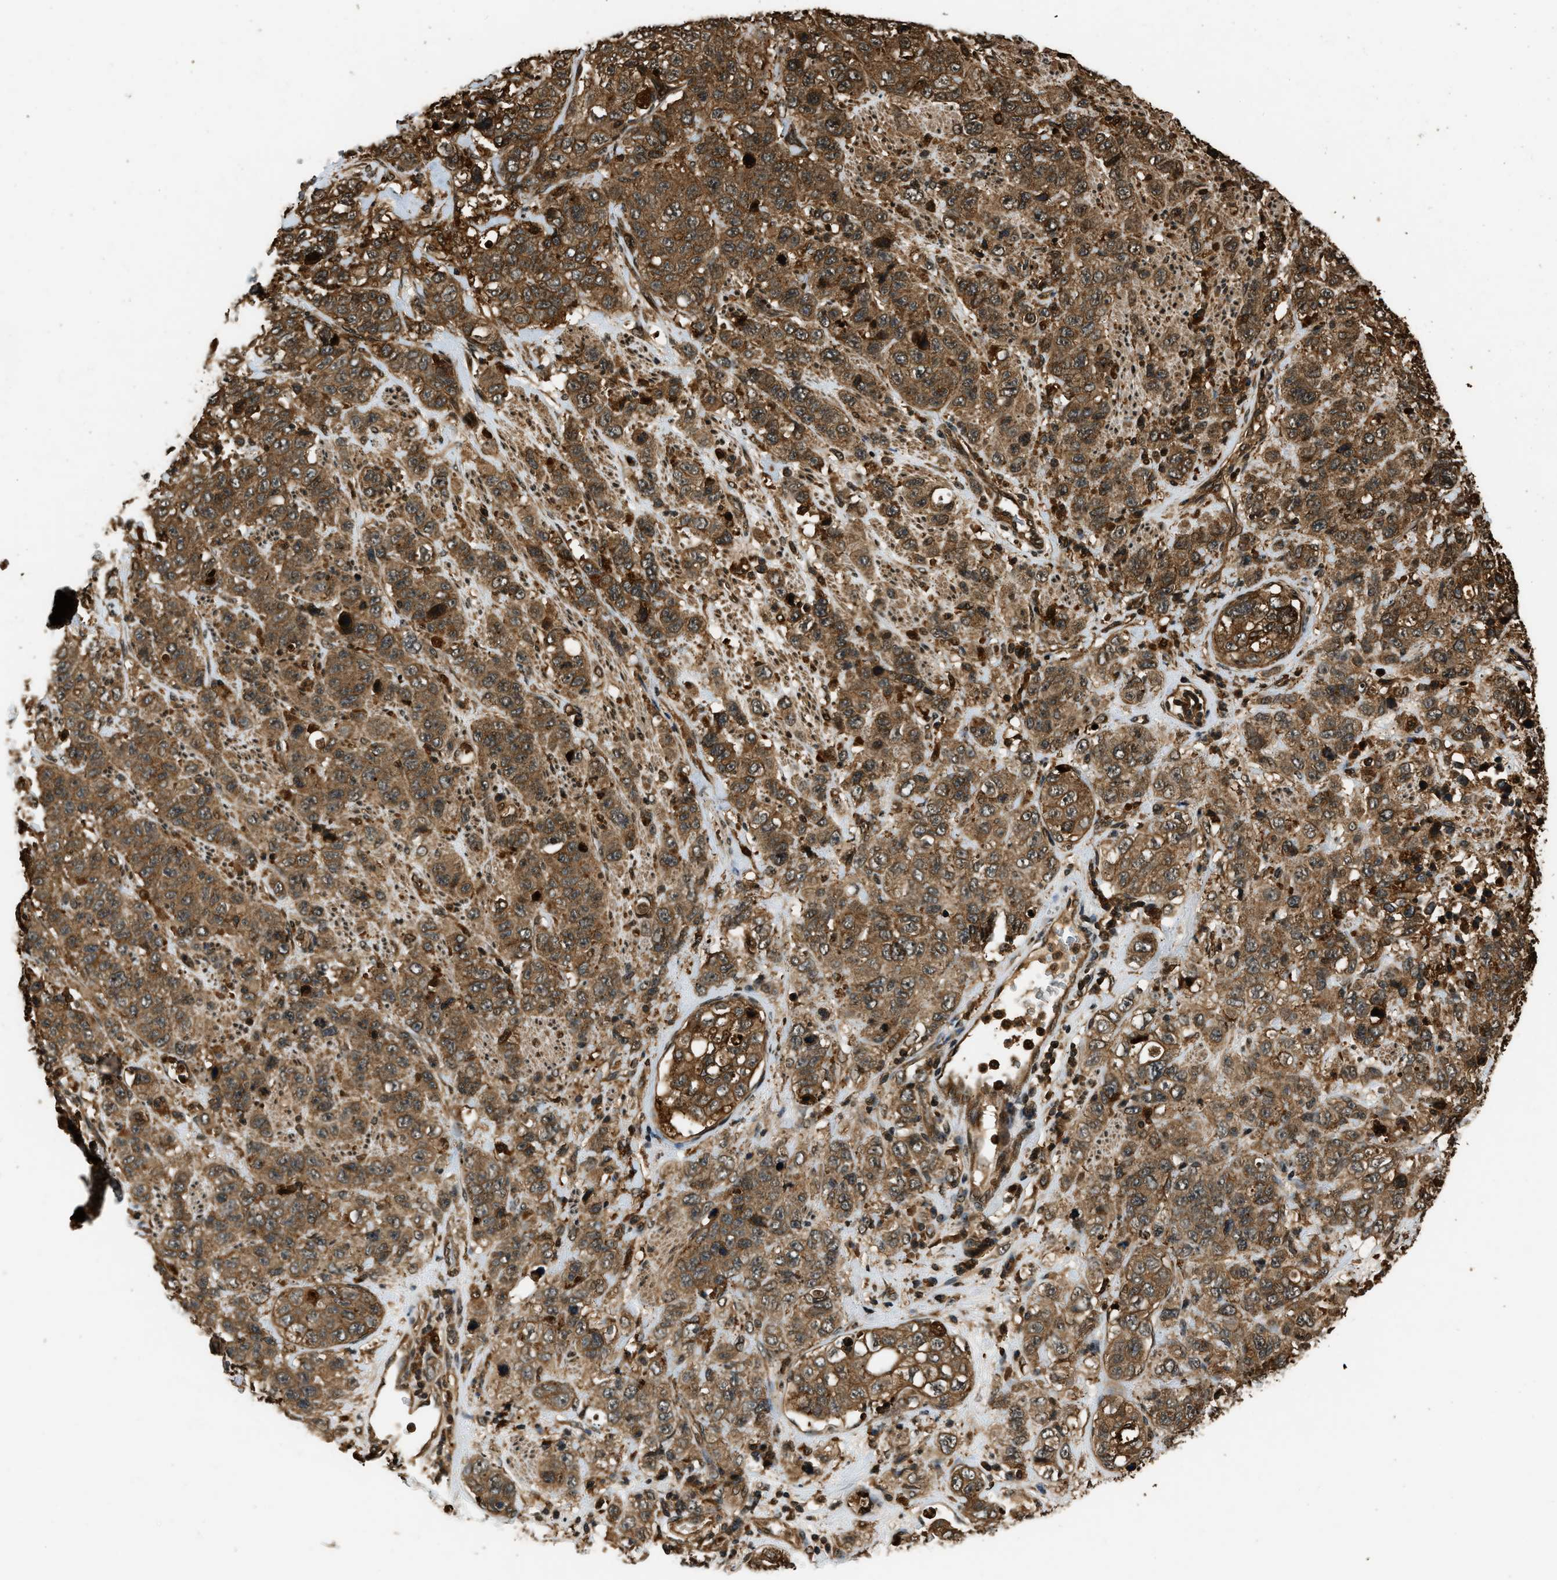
{"staining": {"intensity": "moderate", "quantity": ">75%", "location": "cytoplasmic/membranous"}, "tissue": "stomach cancer", "cell_type": "Tumor cells", "image_type": "cancer", "snomed": [{"axis": "morphology", "description": "Adenocarcinoma, NOS"}, {"axis": "topography", "description": "Stomach"}], "caption": "Adenocarcinoma (stomach) tissue exhibits moderate cytoplasmic/membranous expression in about >75% of tumor cells, visualized by immunohistochemistry. (Stains: DAB (3,3'-diaminobenzidine) in brown, nuclei in blue, Microscopy: brightfield microscopy at high magnification).", "gene": "RAP2A", "patient": {"sex": "male", "age": 48}}